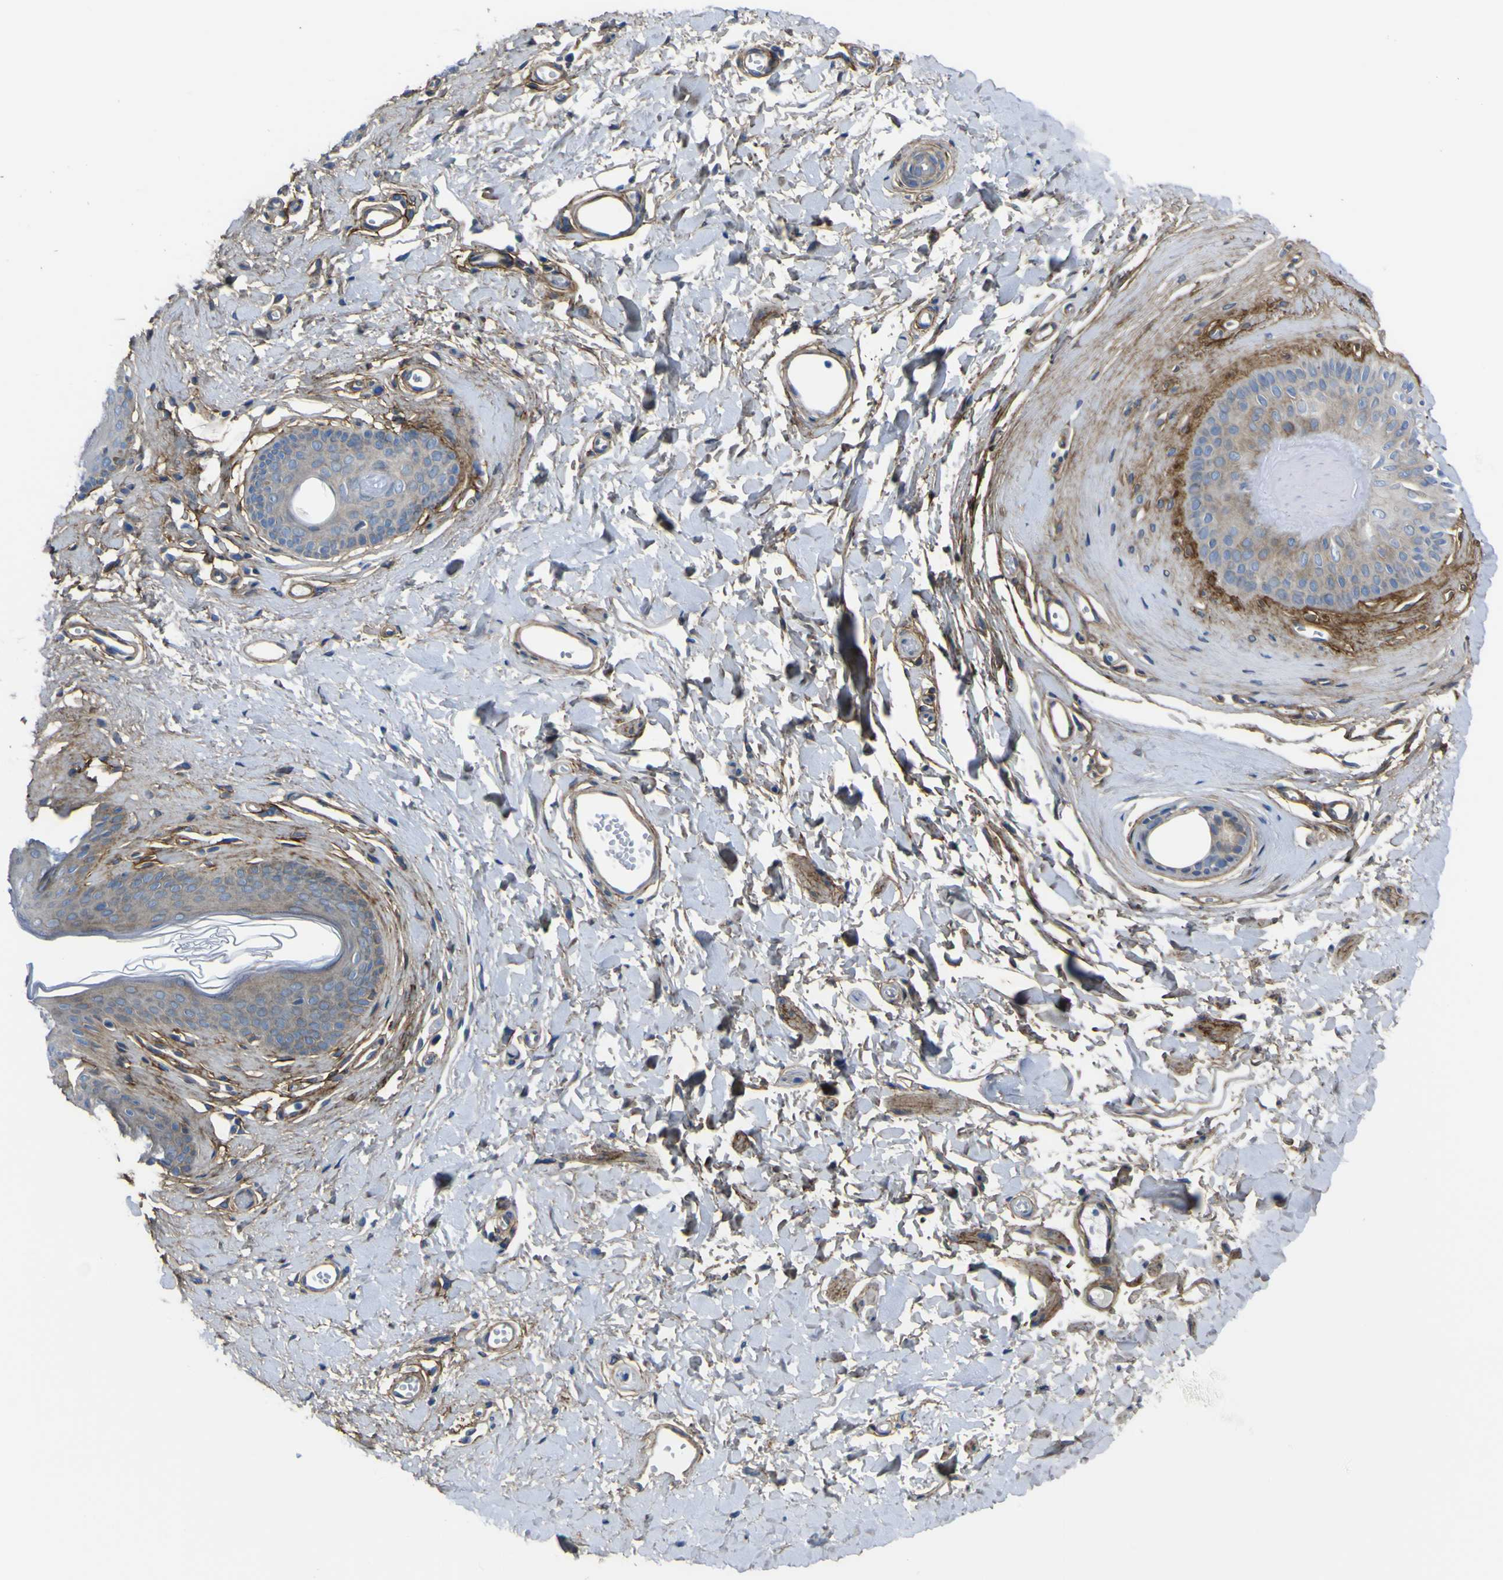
{"staining": {"intensity": "moderate", "quantity": "<25%", "location": "cytoplasmic/membranous"}, "tissue": "skin", "cell_type": "Epidermal cells", "image_type": "normal", "snomed": [{"axis": "morphology", "description": "Normal tissue, NOS"}, {"axis": "morphology", "description": "Inflammation, NOS"}, {"axis": "topography", "description": "Vulva"}], "caption": "This histopathology image reveals unremarkable skin stained with immunohistochemistry to label a protein in brown. The cytoplasmic/membranous of epidermal cells show moderate positivity for the protein. Nuclei are counter-stained blue.", "gene": "LRRN1", "patient": {"sex": "female", "age": 84}}